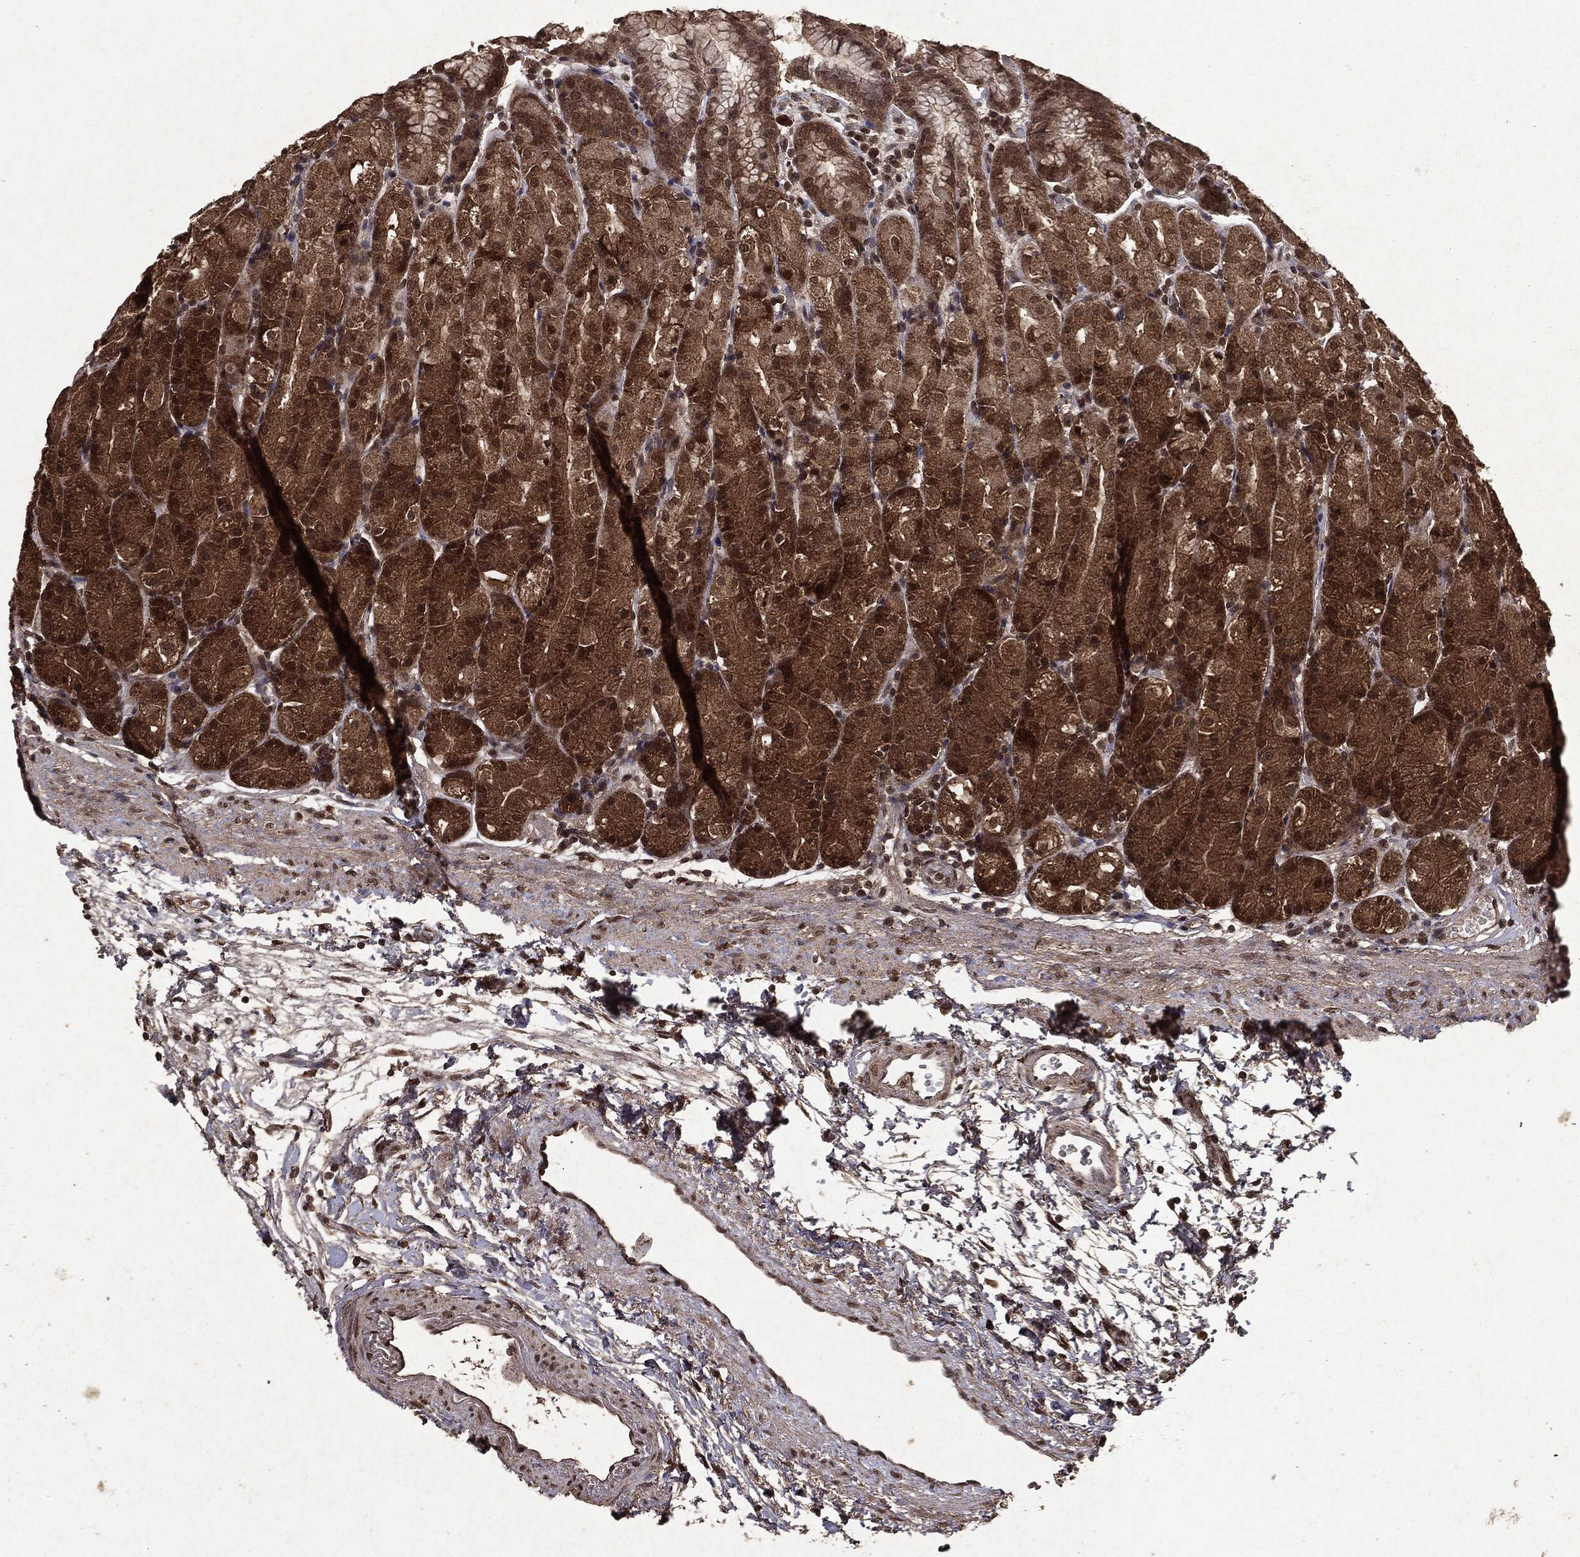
{"staining": {"intensity": "moderate", "quantity": ">75%", "location": "cytoplasmic/membranous,nuclear"}, "tissue": "stomach", "cell_type": "Glandular cells", "image_type": "normal", "snomed": [{"axis": "morphology", "description": "Normal tissue, NOS"}, {"axis": "morphology", "description": "Adenocarcinoma, NOS"}, {"axis": "topography", "description": "Stomach"}], "caption": "Immunohistochemical staining of normal stomach demonstrates medium levels of moderate cytoplasmic/membranous,nuclear positivity in about >75% of glandular cells. The staining is performed using DAB brown chromogen to label protein expression. The nuclei are counter-stained blue using hematoxylin.", "gene": "PEBP1", "patient": {"sex": "female", "age": 81}}